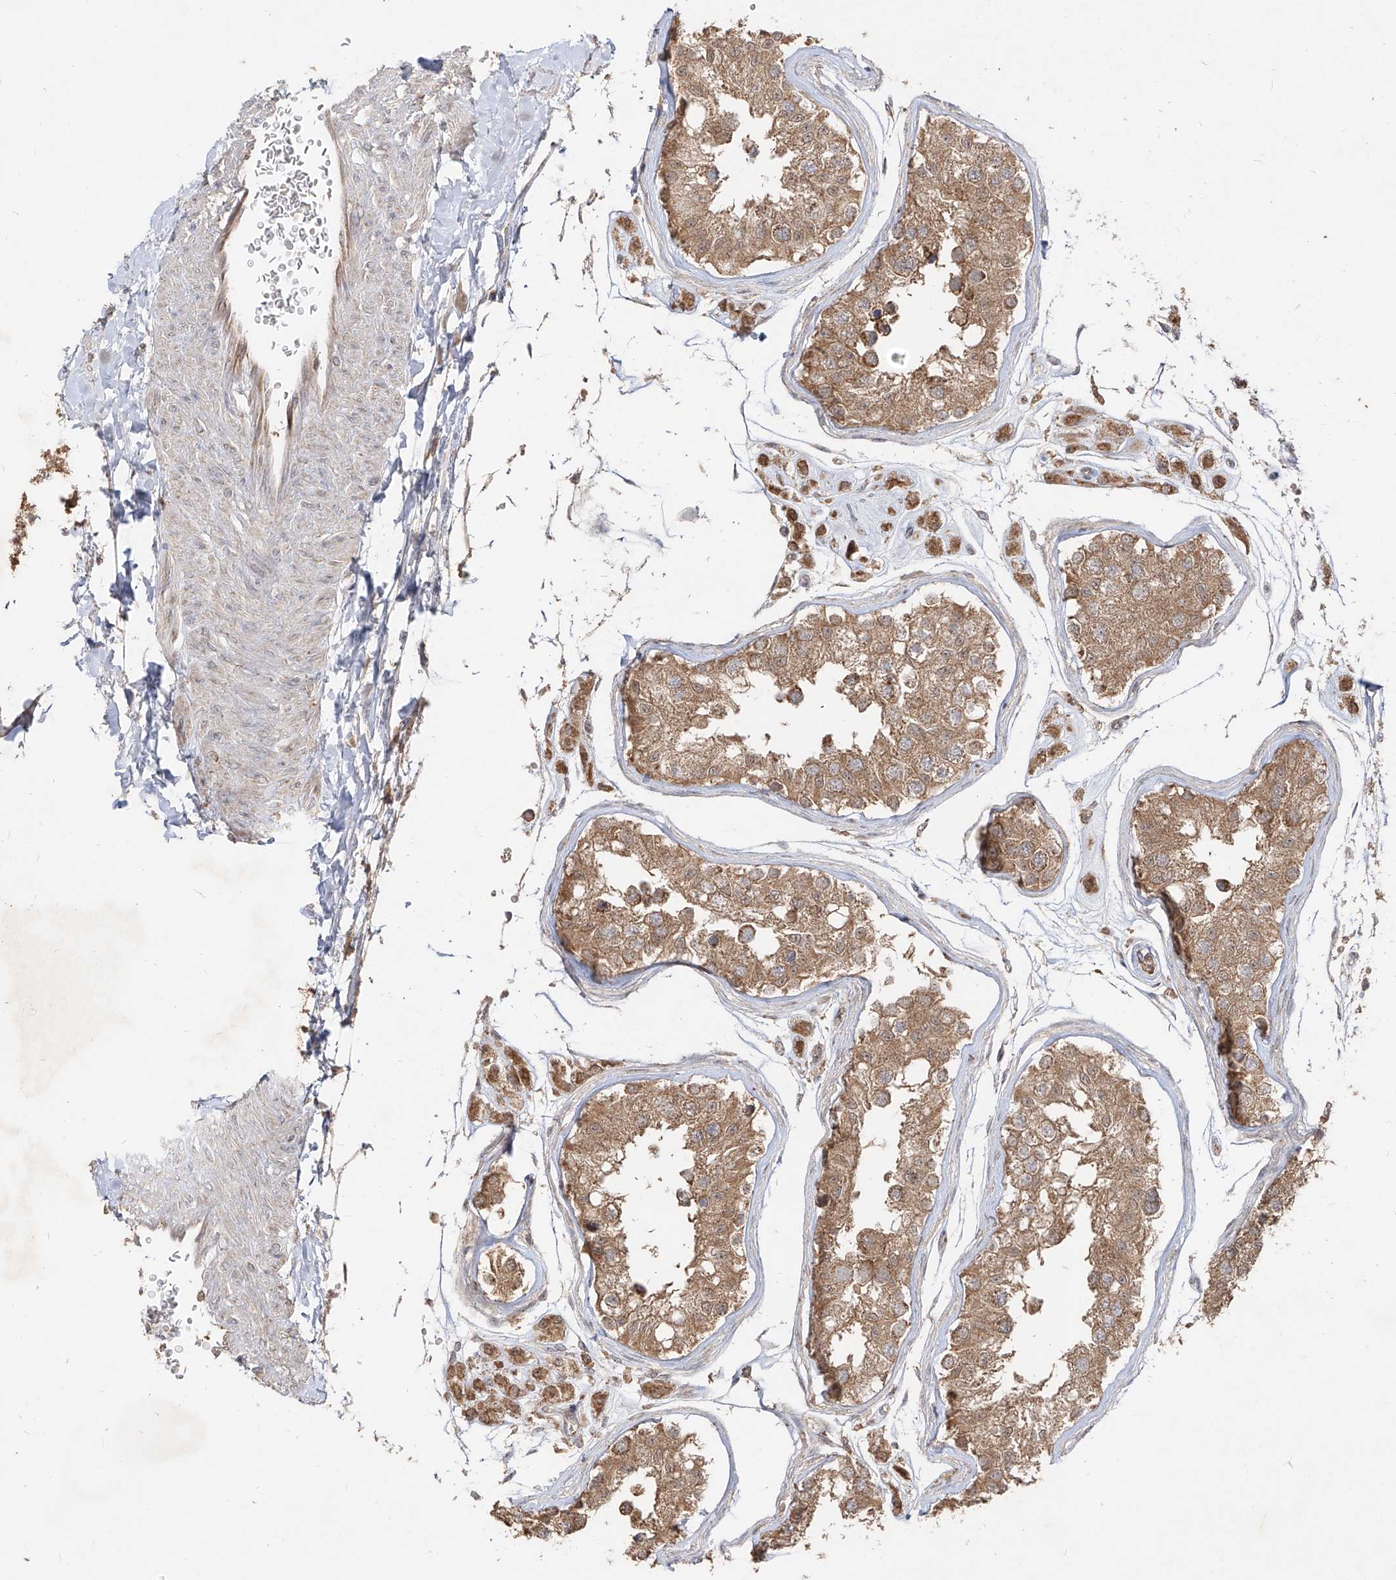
{"staining": {"intensity": "moderate", "quantity": ">75%", "location": "cytoplasmic/membranous"}, "tissue": "testis", "cell_type": "Cells in seminiferous ducts", "image_type": "normal", "snomed": [{"axis": "morphology", "description": "Normal tissue, NOS"}, {"axis": "morphology", "description": "Adenocarcinoma, metastatic, NOS"}, {"axis": "topography", "description": "Testis"}], "caption": "Moderate cytoplasmic/membranous positivity for a protein is appreciated in about >75% of cells in seminiferous ducts of benign testis using immunohistochemistry.", "gene": "AIM2", "patient": {"sex": "male", "age": 26}}